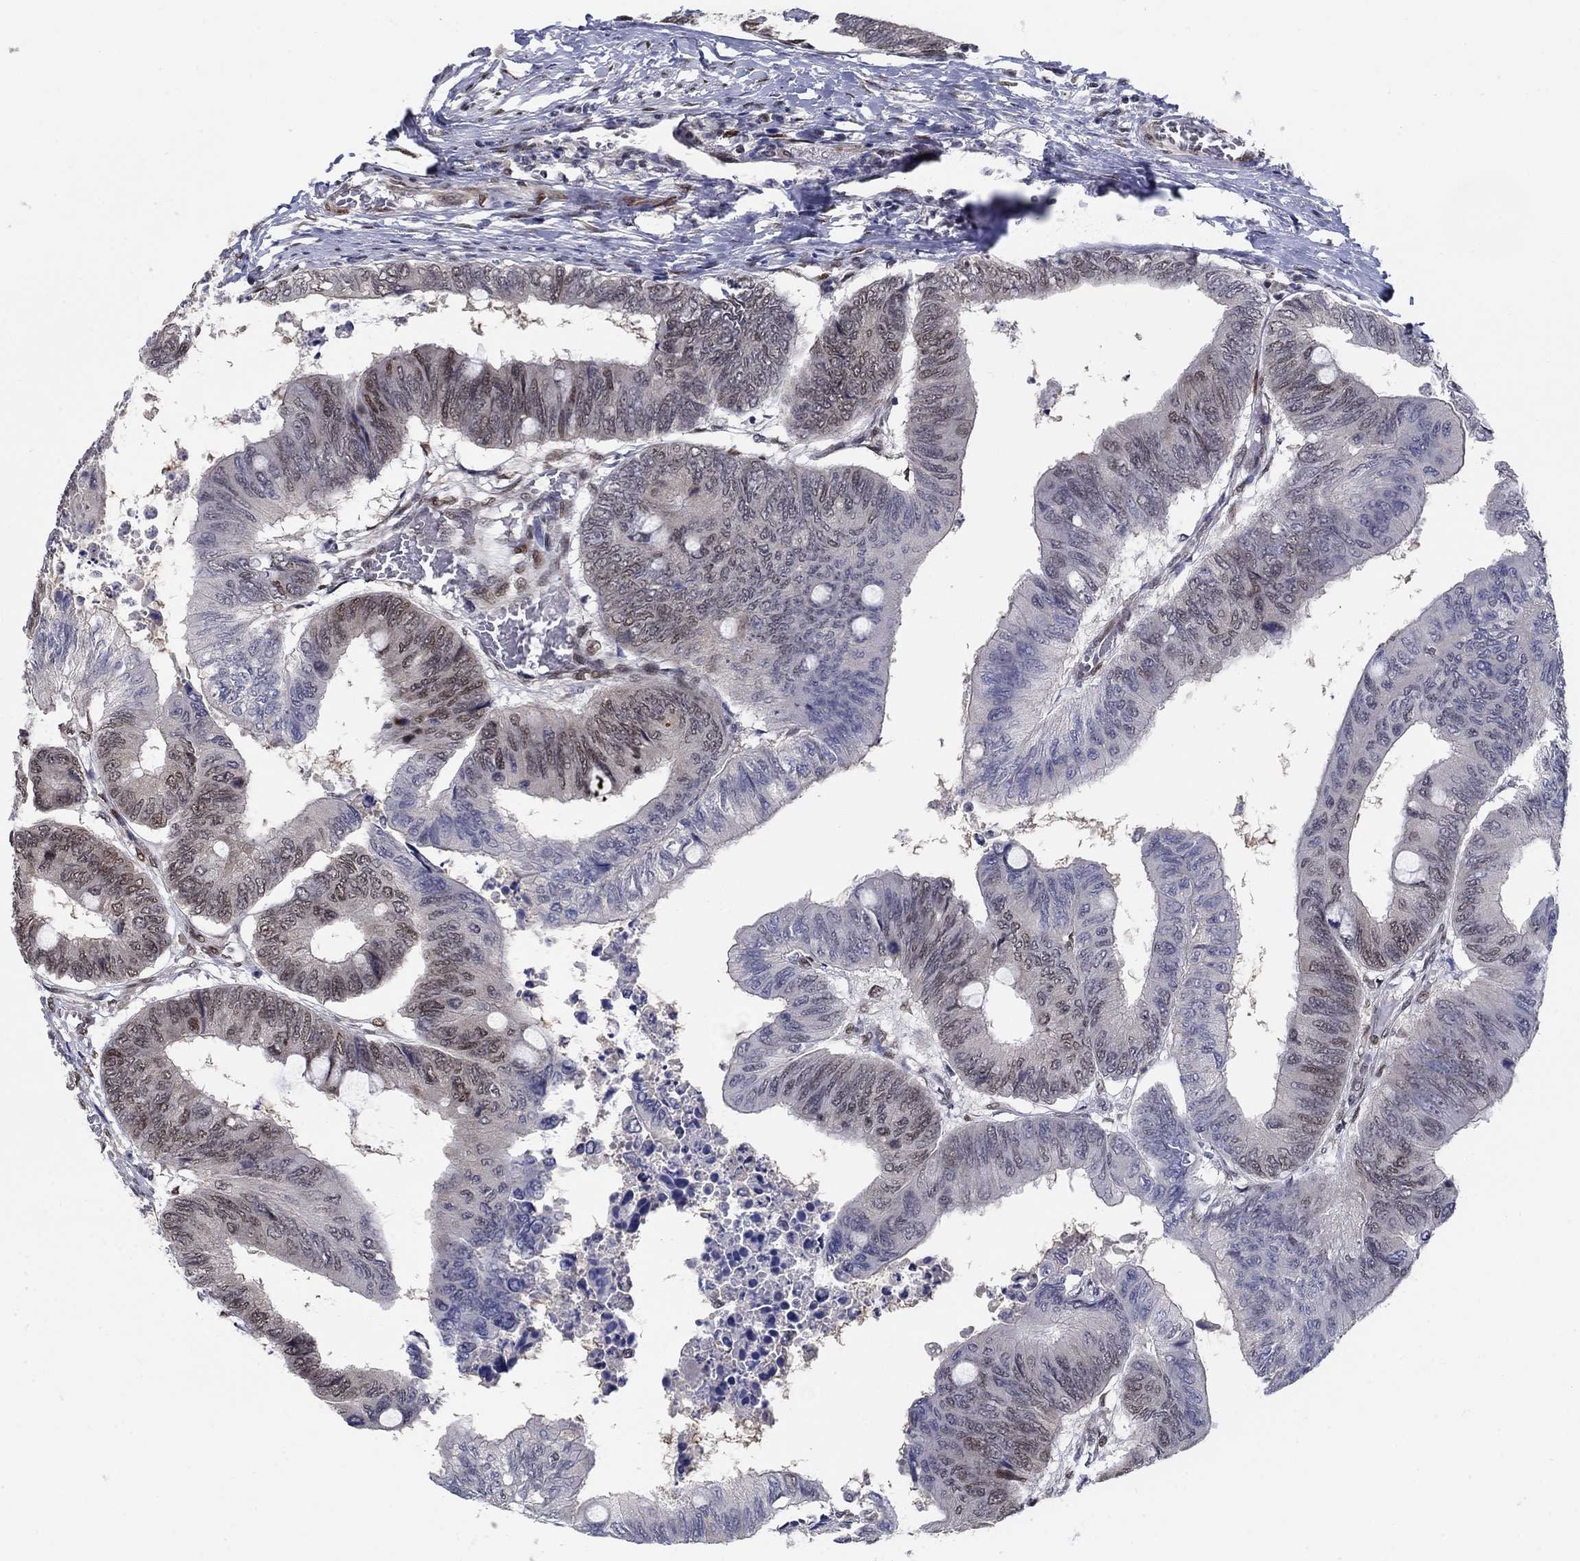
{"staining": {"intensity": "moderate", "quantity": "25%-75%", "location": "nuclear"}, "tissue": "colorectal cancer", "cell_type": "Tumor cells", "image_type": "cancer", "snomed": [{"axis": "morphology", "description": "Normal tissue, NOS"}, {"axis": "morphology", "description": "Adenocarcinoma, NOS"}, {"axis": "topography", "description": "Rectum"}, {"axis": "topography", "description": "Peripheral nerve tissue"}], "caption": "Immunohistochemical staining of colorectal cancer (adenocarcinoma) displays medium levels of moderate nuclear positivity in approximately 25%-75% of tumor cells.", "gene": "CENPE", "patient": {"sex": "male", "age": 92}}